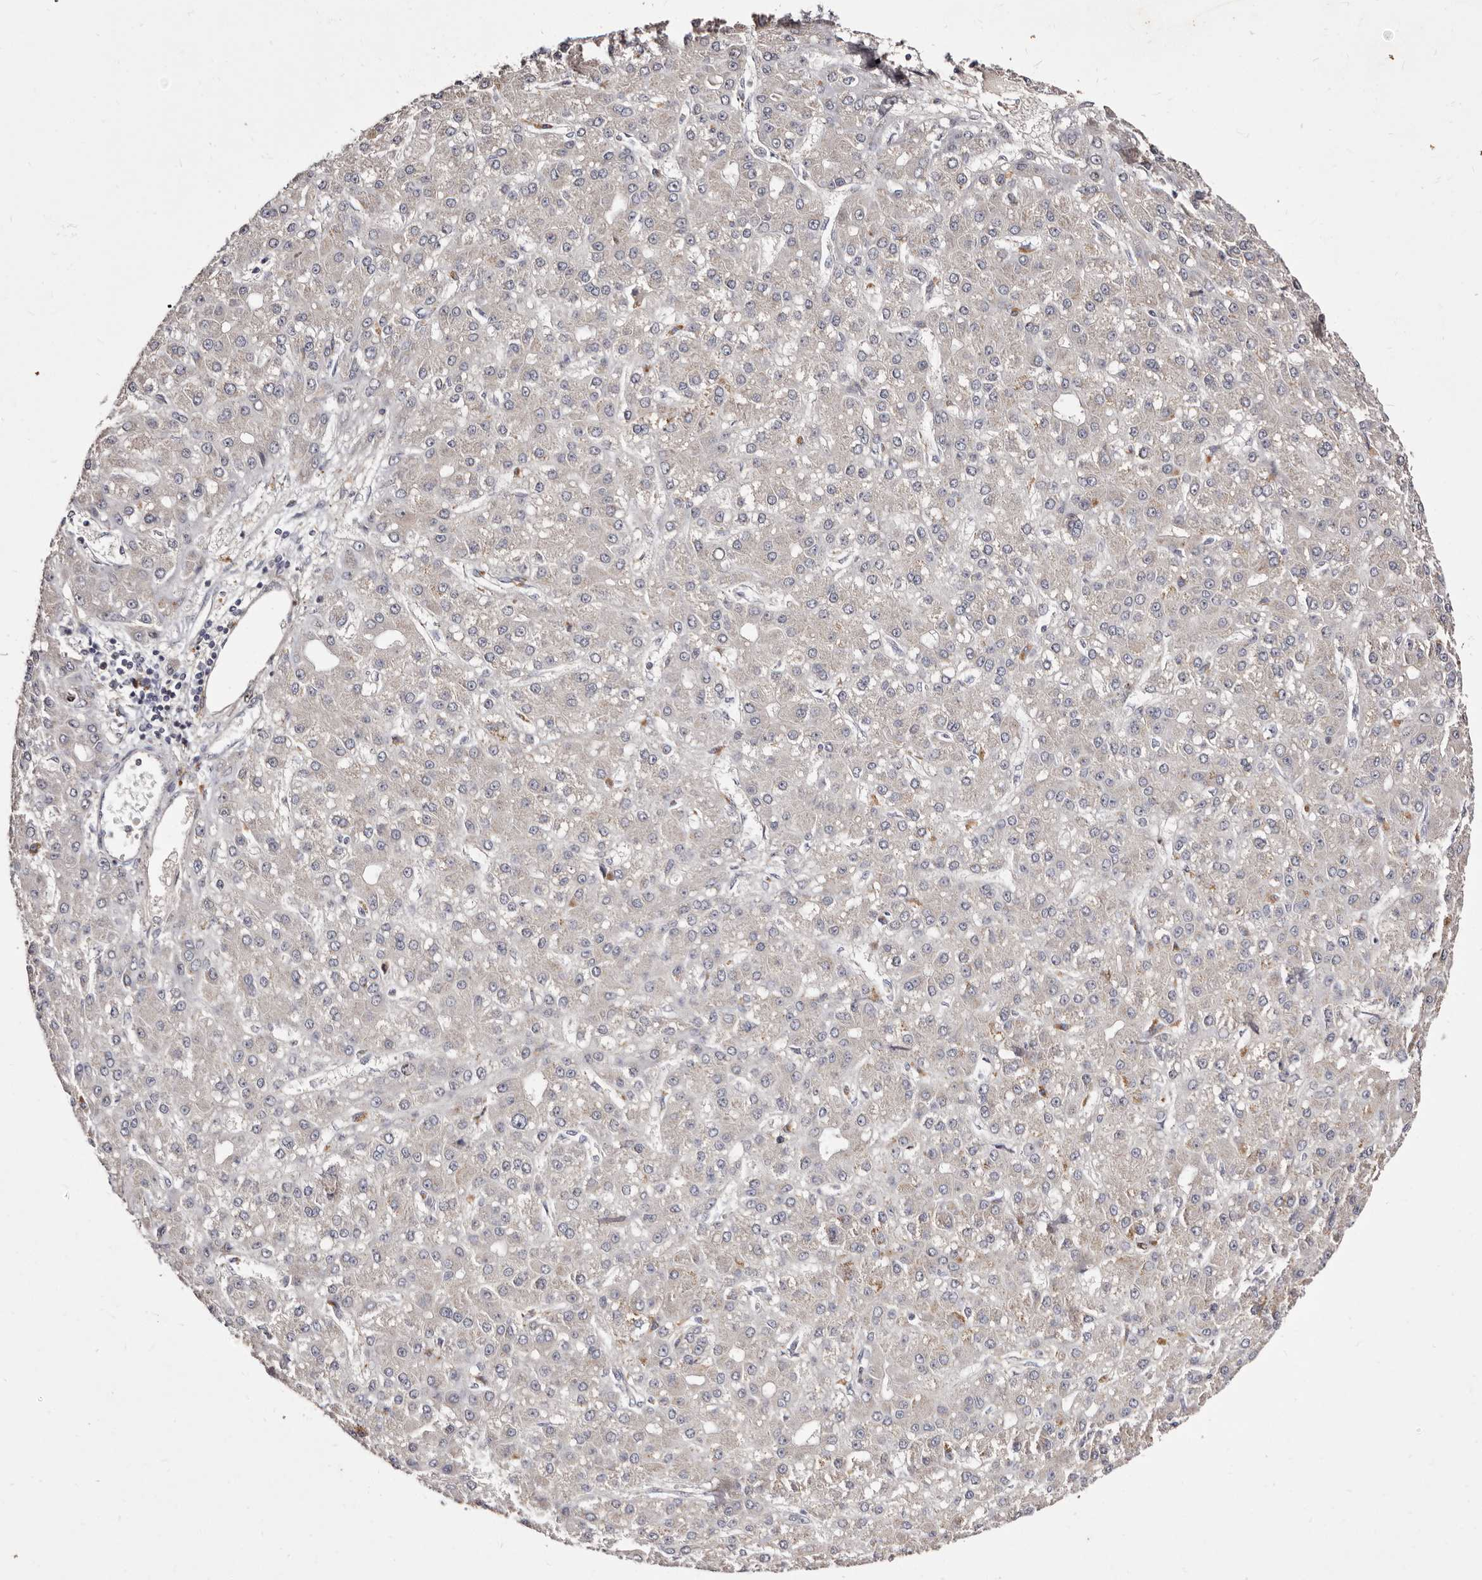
{"staining": {"intensity": "weak", "quantity": "25%-75%", "location": "cytoplasmic/membranous"}, "tissue": "liver cancer", "cell_type": "Tumor cells", "image_type": "cancer", "snomed": [{"axis": "morphology", "description": "Carcinoma, Hepatocellular, NOS"}, {"axis": "topography", "description": "Liver"}], "caption": "Weak cytoplasmic/membranous expression for a protein is appreciated in approximately 25%-75% of tumor cells of liver cancer (hepatocellular carcinoma) using immunohistochemistry (IHC).", "gene": "CDCA8", "patient": {"sex": "male", "age": 67}}